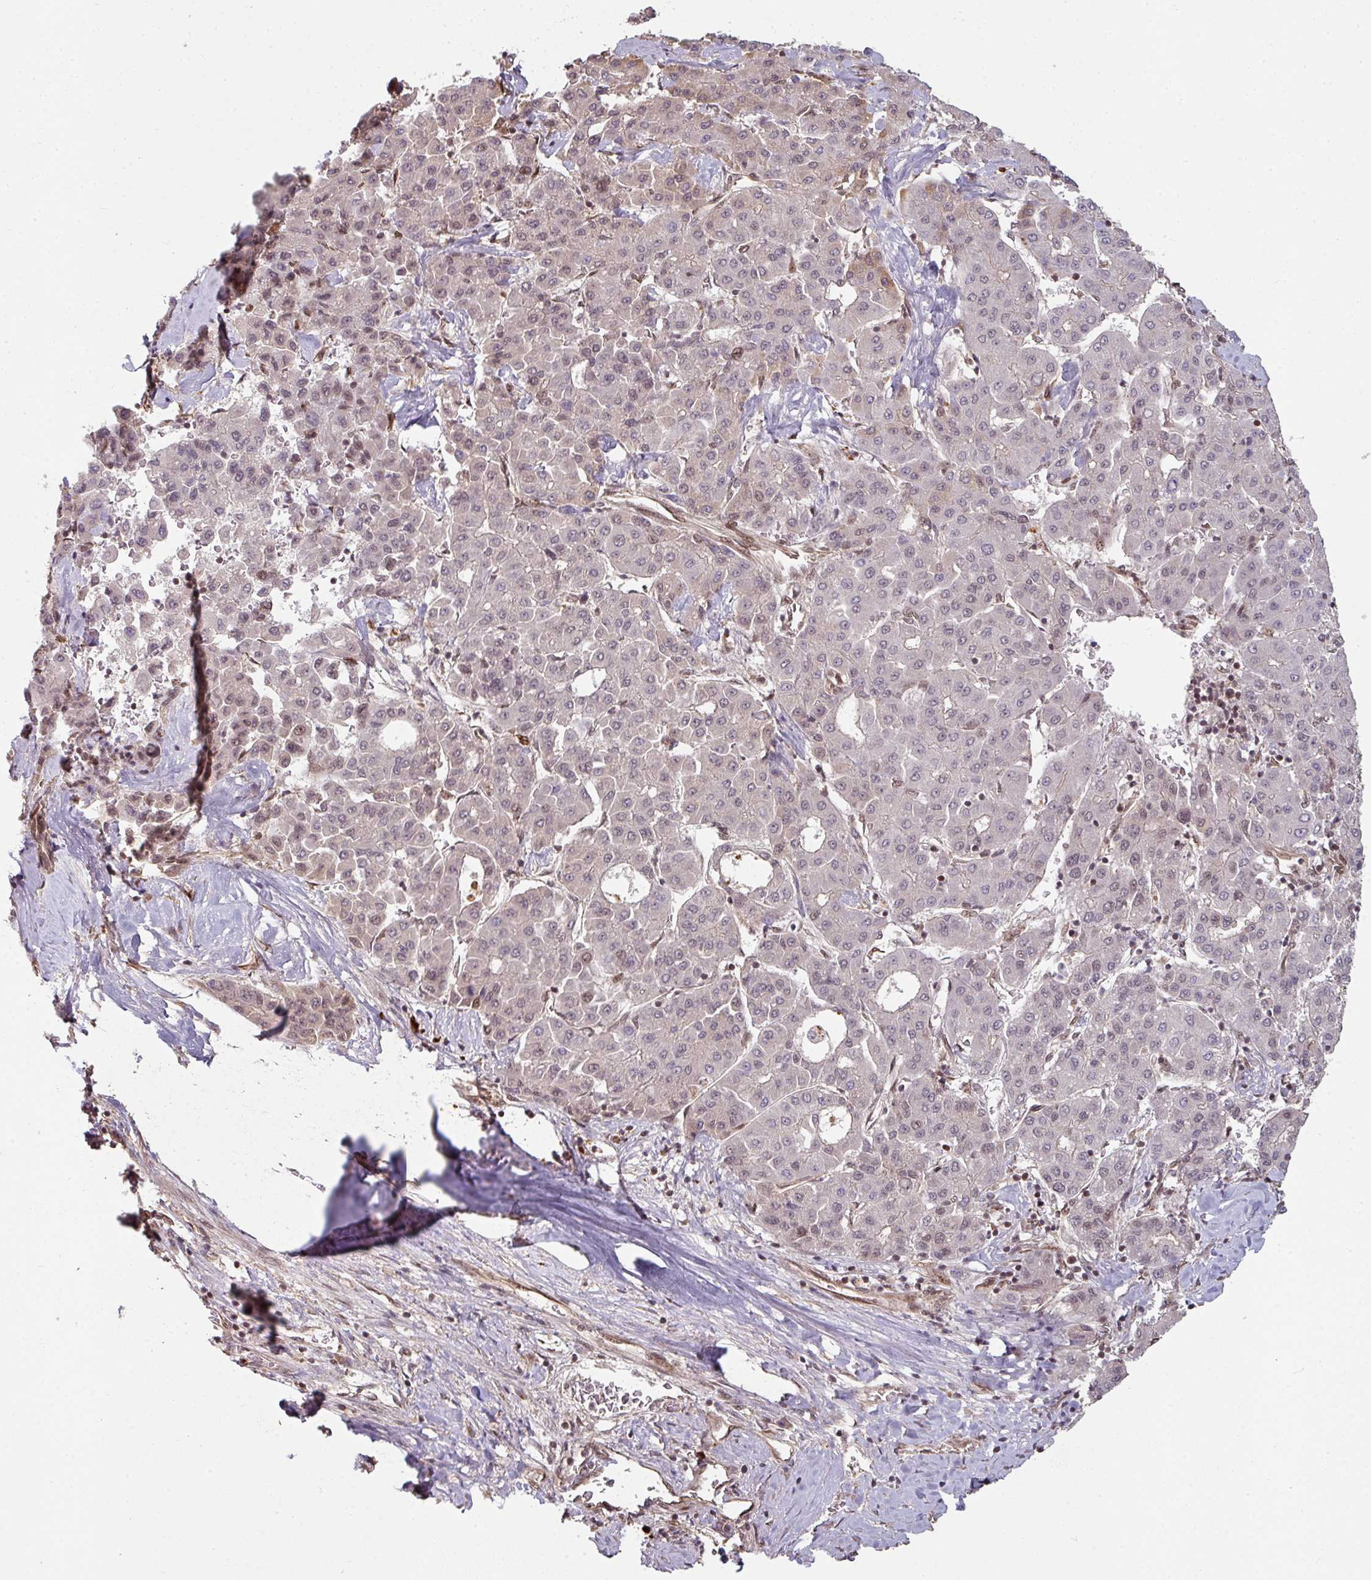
{"staining": {"intensity": "weak", "quantity": "<25%", "location": "nuclear"}, "tissue": "liver cancer", "cell_type": "Tumor cells", "image_type": "cancer", "snomed": [{"axis": "morphology", "description": "Carcinoma, Hepatocellular, NOS"}, {"axis": "topography", "description": "Liver"}], "caption": "IHC photomicrograph of human liver hepatocellular carcinoma stained for a protein (brown), which demonstrates no staining in tumor cells.", "gene": "SIK3", "patient": {"sex": "male", "age": 65}}